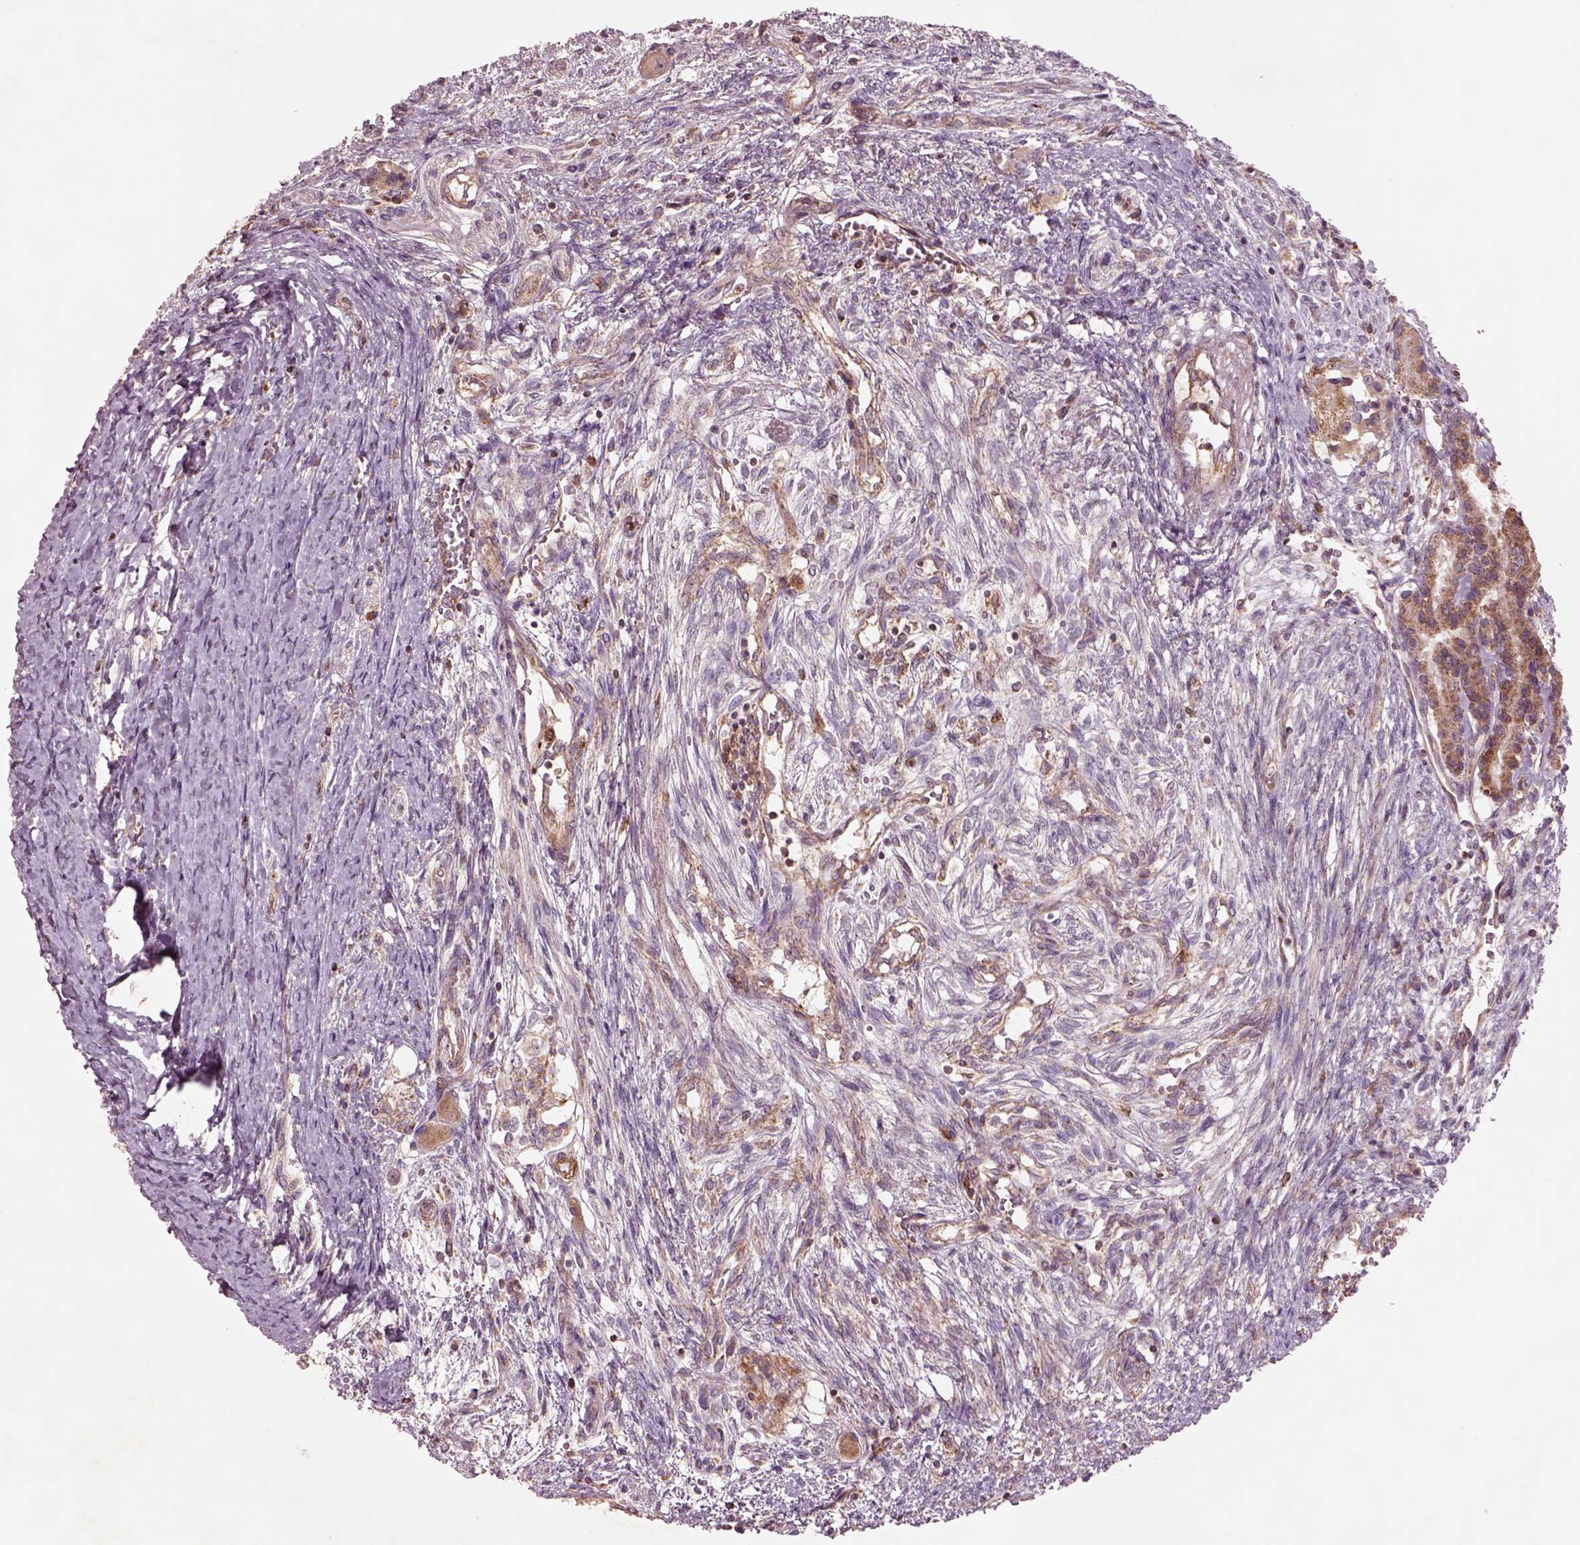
{"staining": {"intensity": "moderate", "quantity": ">75%", "location": "cytoplasmic/membranous"}, "tissue": "testis cancer", "cell_type": "Tumor cells", "image_type": "cancer", "snomed": [{"axis": "morphology", "description": "Carcinoma, Embryonal, NOS"}, {"axis": "topography", "description": "Testis"}], "caption": "Tumor cells reveal medium levels of moderate cytoplasmic/membranous expression in approximately >75% of cells in human testis cancer.", "gene": "SLC25A5", "patient": {"sex": "male", "age": 37}}